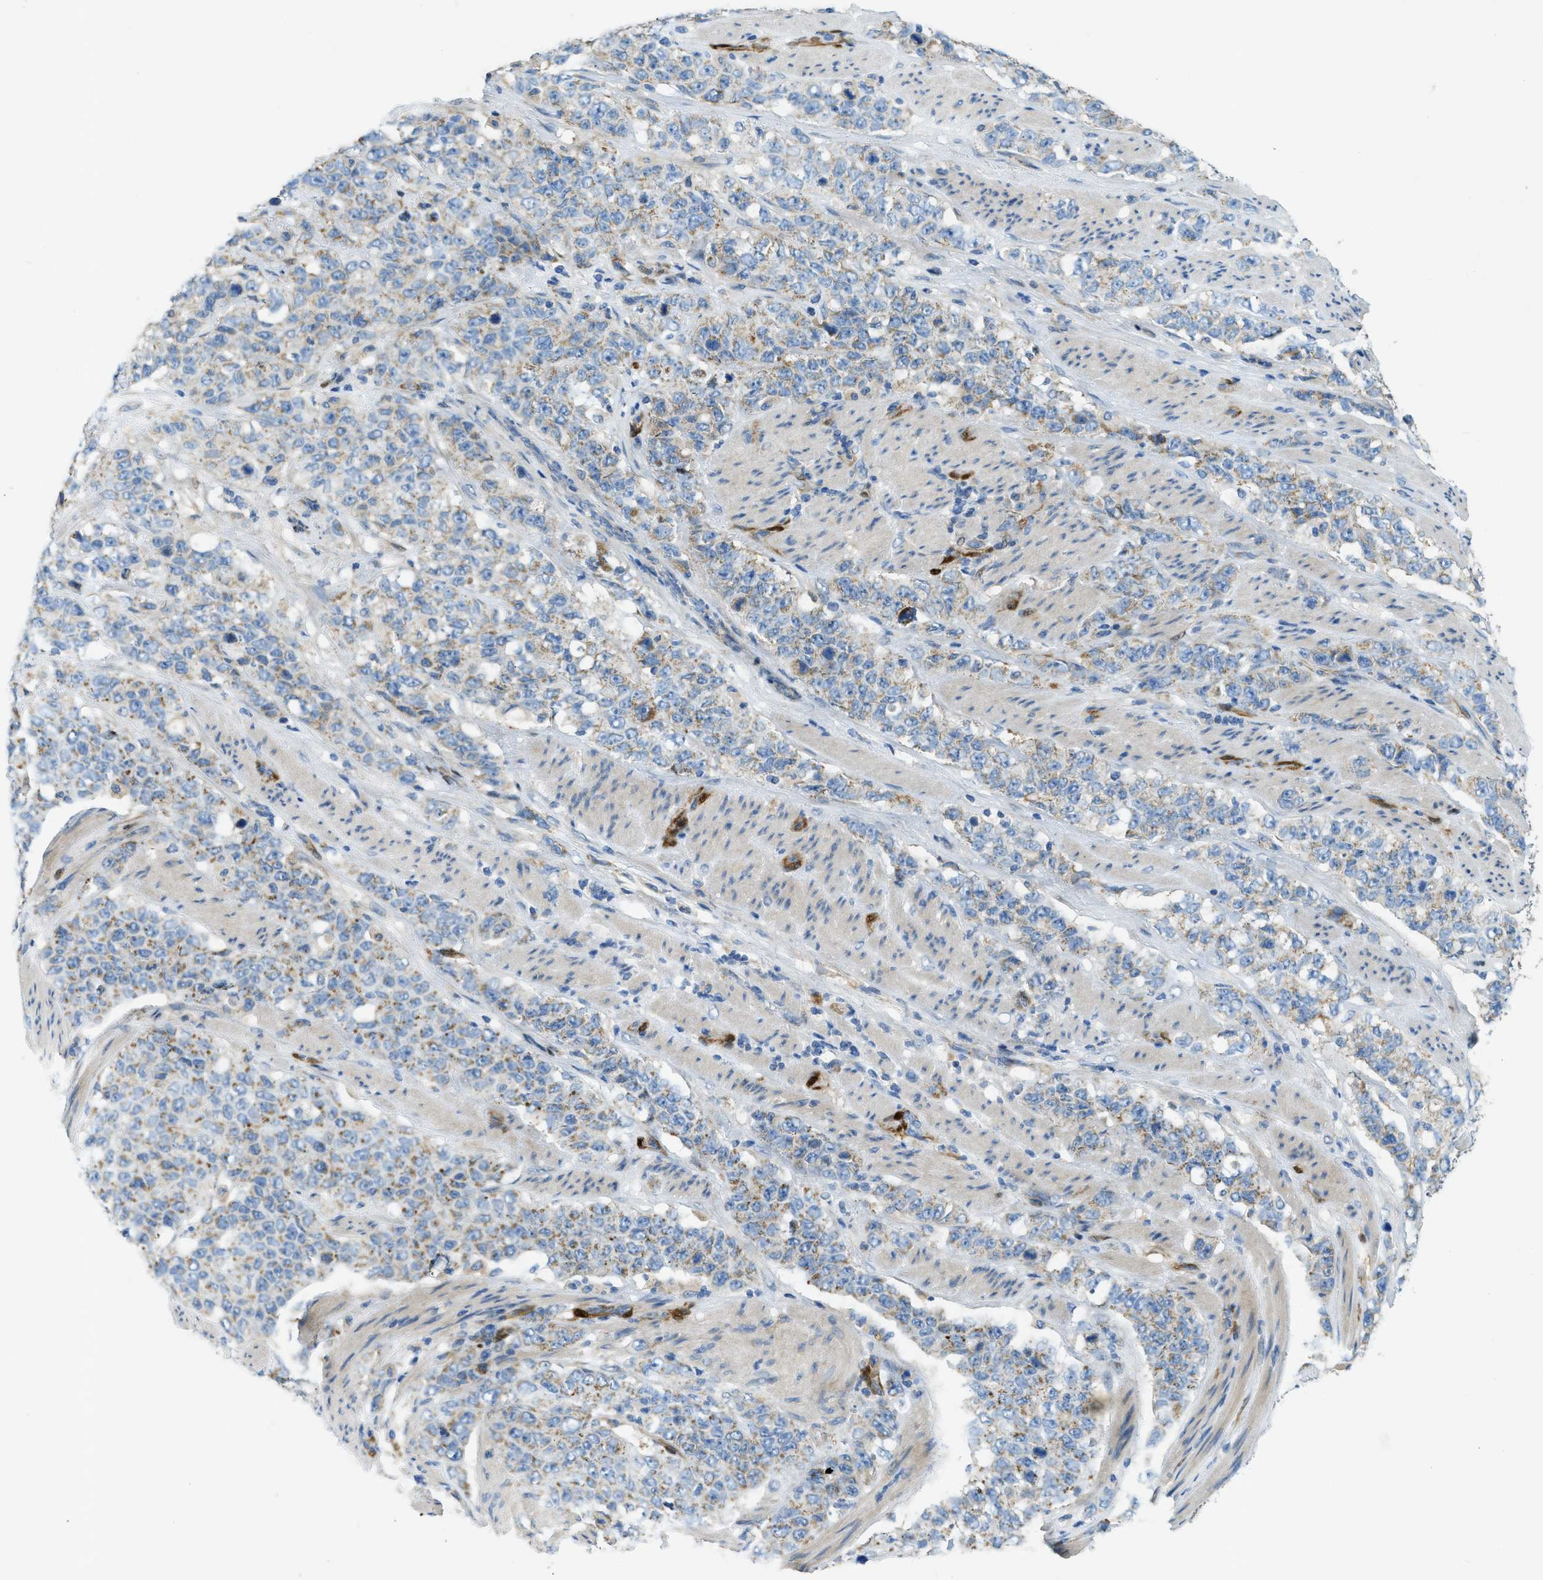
{"staining": {"intensity": "weak", "quantity": ">75%", "location": "cytoplasmic/membranous"}, "tissue": "stomach cancer", "cell_type": "Tumor cells", "image_type": "cancer", "snomed": [{"axis": "morphology", "description": "Adenocarcinoma, NOS"}, {"axis": "topography", "description": "Stomach"}], "caption": "Protein staining of stomach cancer tissue shows weak cytoplasmic/membranous positivity in approximately >75% of tumor cells.", "gene": "CYGB", "patient": {"sex": "male", "age": 48}}